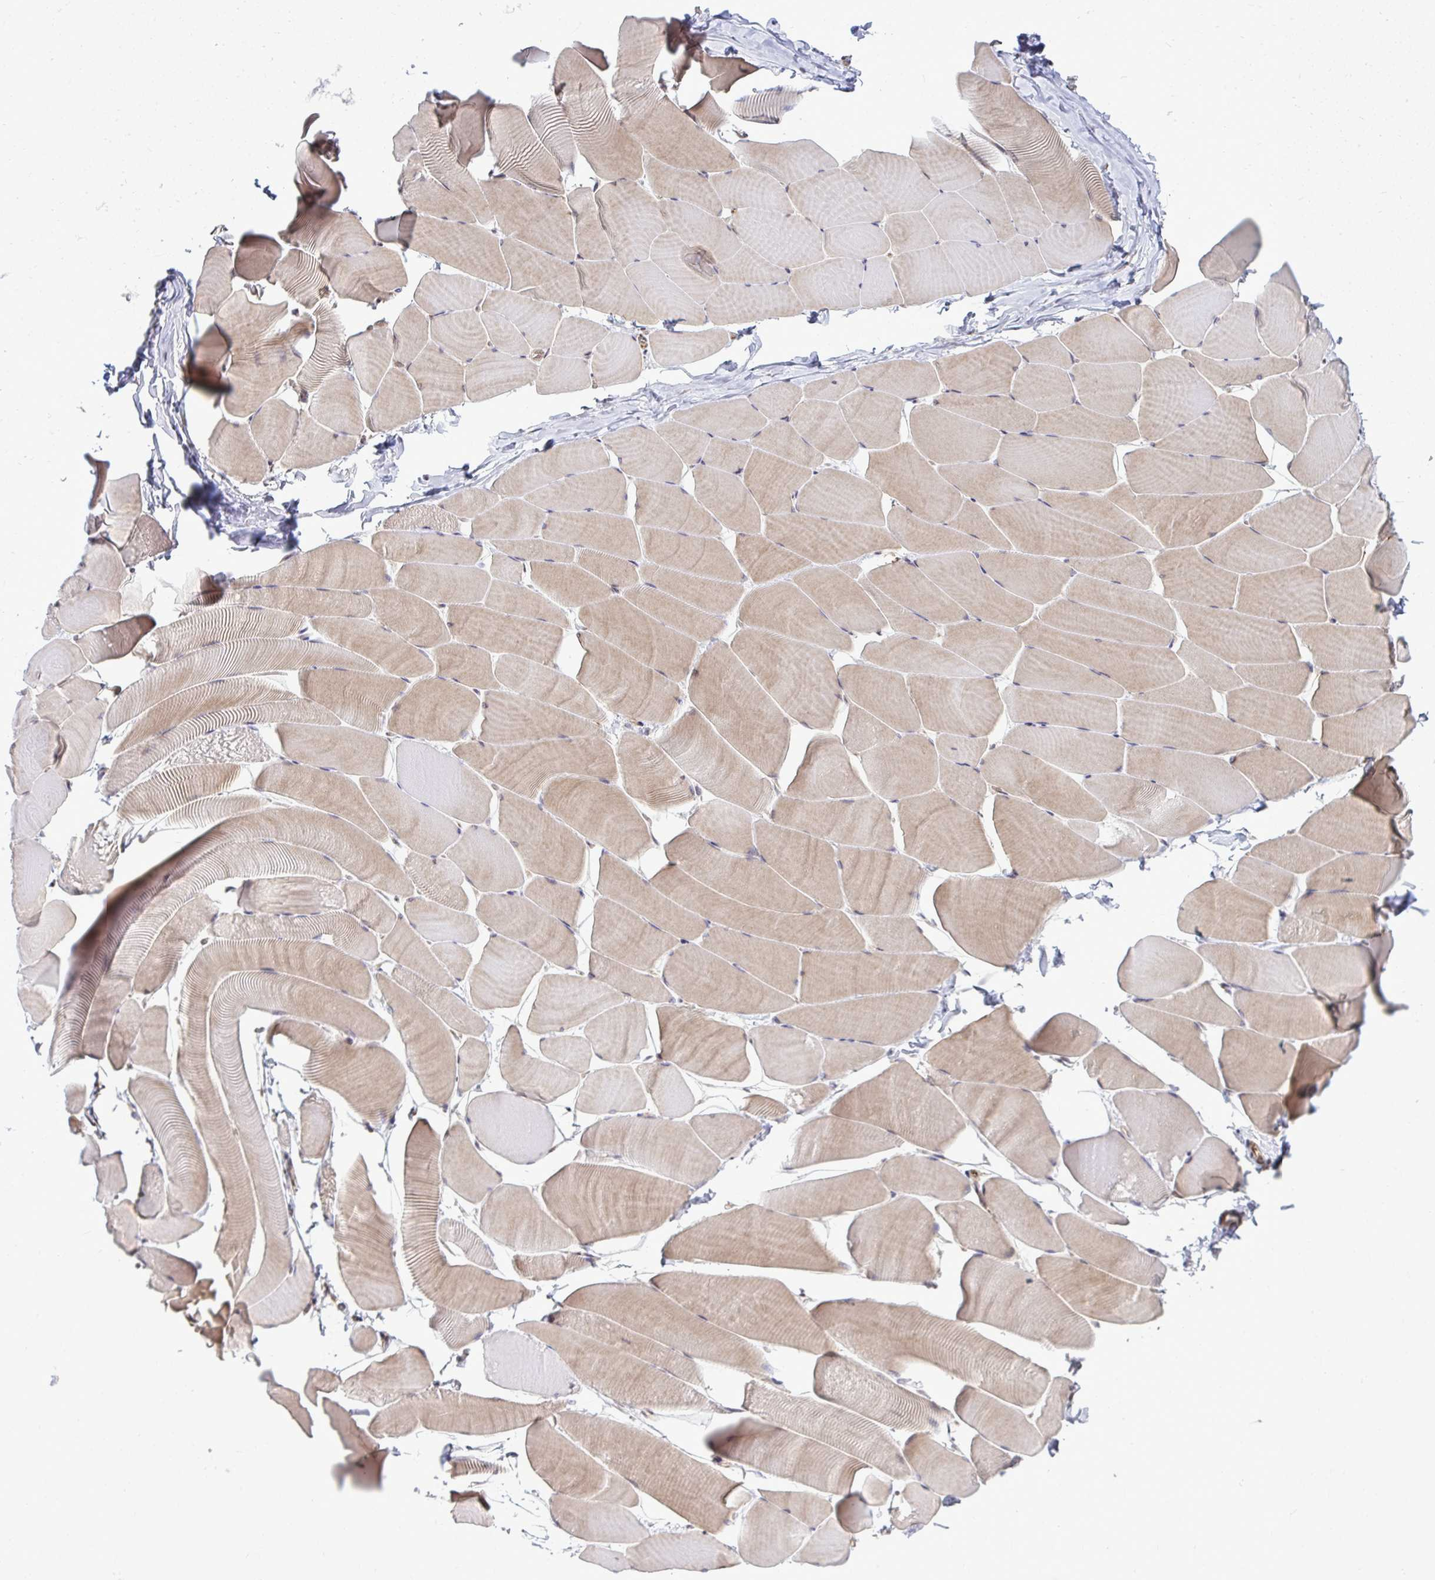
{"staining": {"intensity": "moderate", "quantity": "25%-75%", "location": "cytoplasmic/membranous"}, "tissue": "skeletal muscle", "cell_type": "Myocytes", "image_type": "normal", "snomed": [{"axis": "morphology", "description": "Normal tissue, NOS"}, {"axis": "topography", "description": "Skeletal muscle"}], "caption": "Immunohistochemistry histopathology image of benign skeletal muscle stained for a protein (brown), which displays medium levels of moderate cytoplasmic/membranous staining in approximately 25%-75% of myocytes.", "gene": "FUT10", "patient": {"sex": "male", "age": 25}}